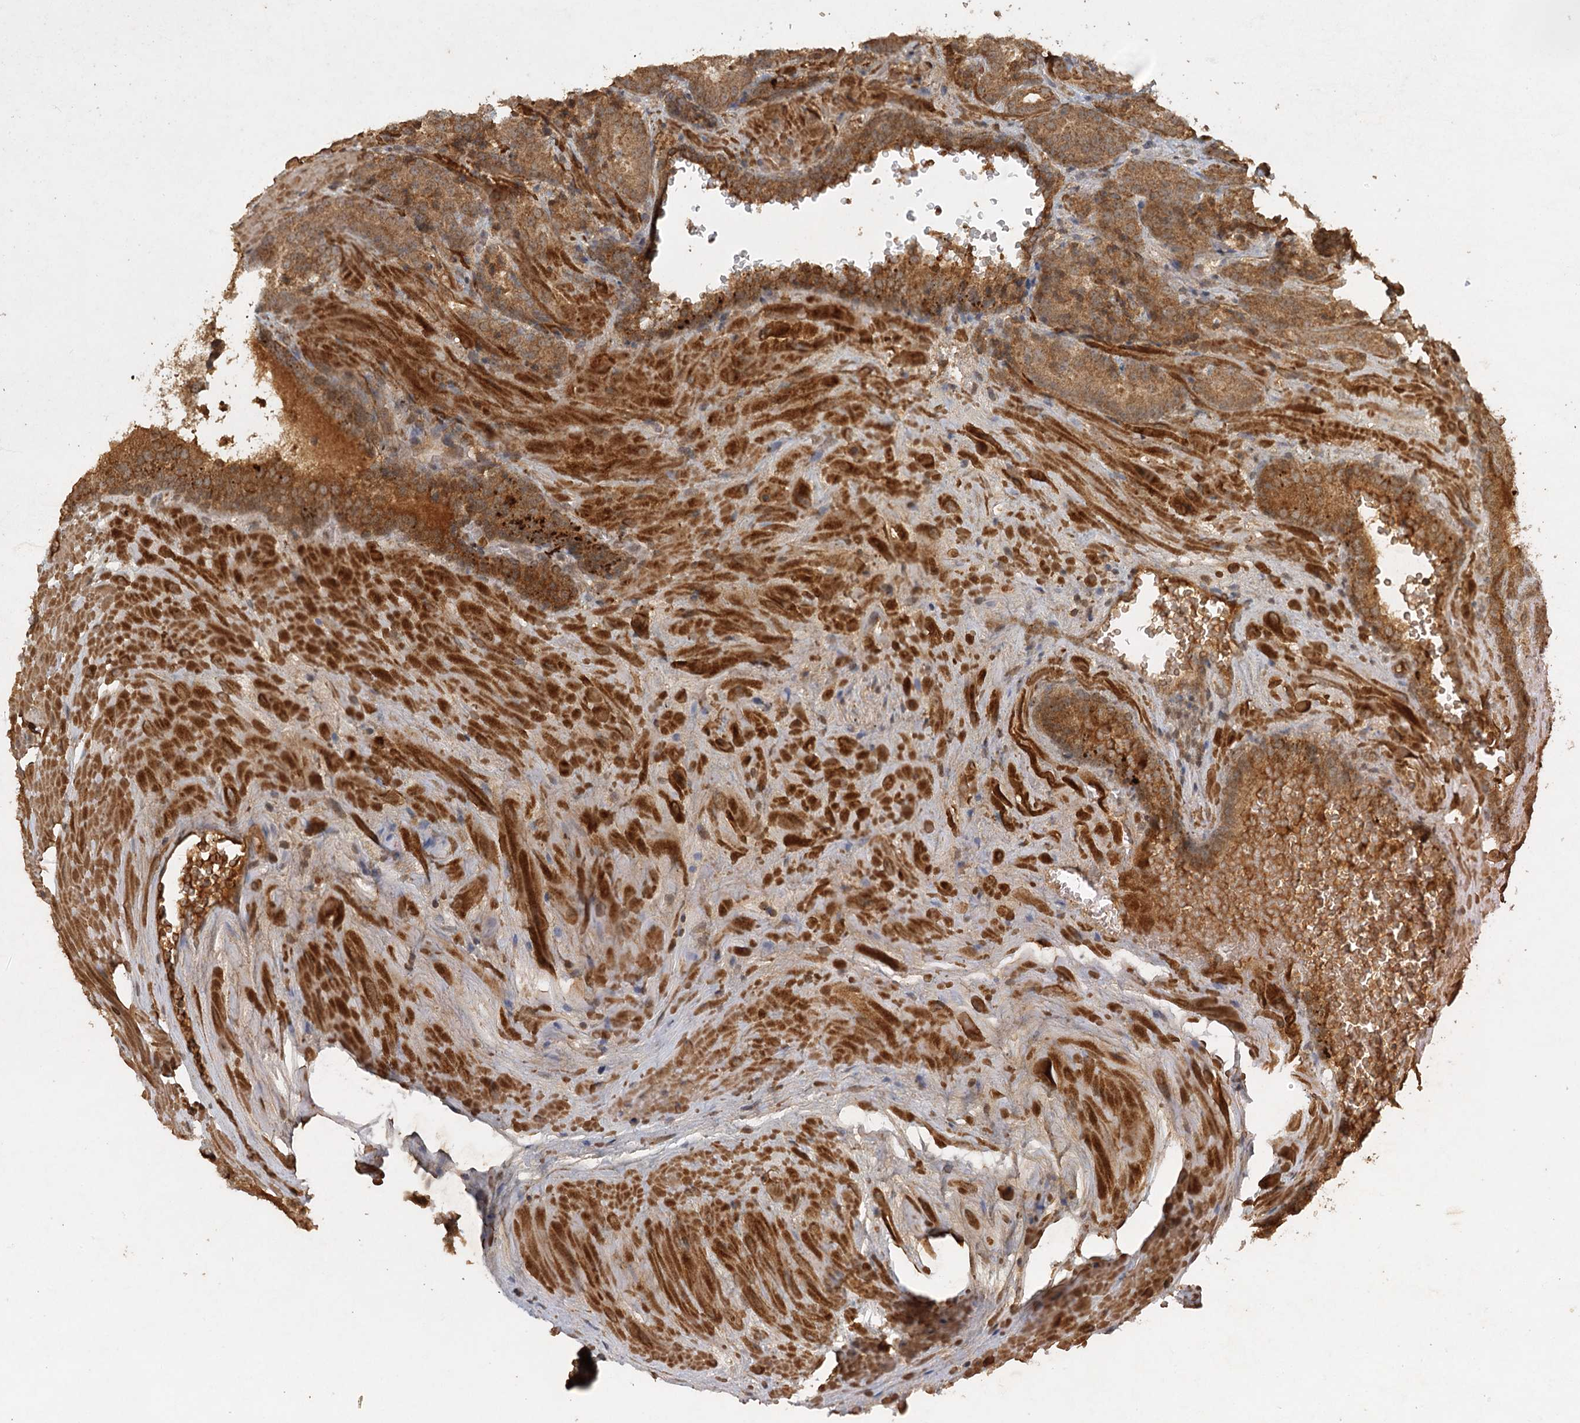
{"staining": {"intensity": "moderate", "quantity": ">75%", "location": "cytoplasmic/membranous"}, "tissue": "prostate cancer", "cell_type": "Tumor cells", "image_type": "cancer", "snomed": [{"axis": "morphology", "description": "Adenocarcinoma, Low grade"}, {"axis": "topography", "description": "Prostate"}], "caption": "Tumor cells demonstrate medium levels of moderate cytoplasmic/membranous expression in approximately >75% of cells in prostate low-grade adenocarcinoma.", "gene": "ARL13A", "patient": {"sex": "male", "age": 69}}